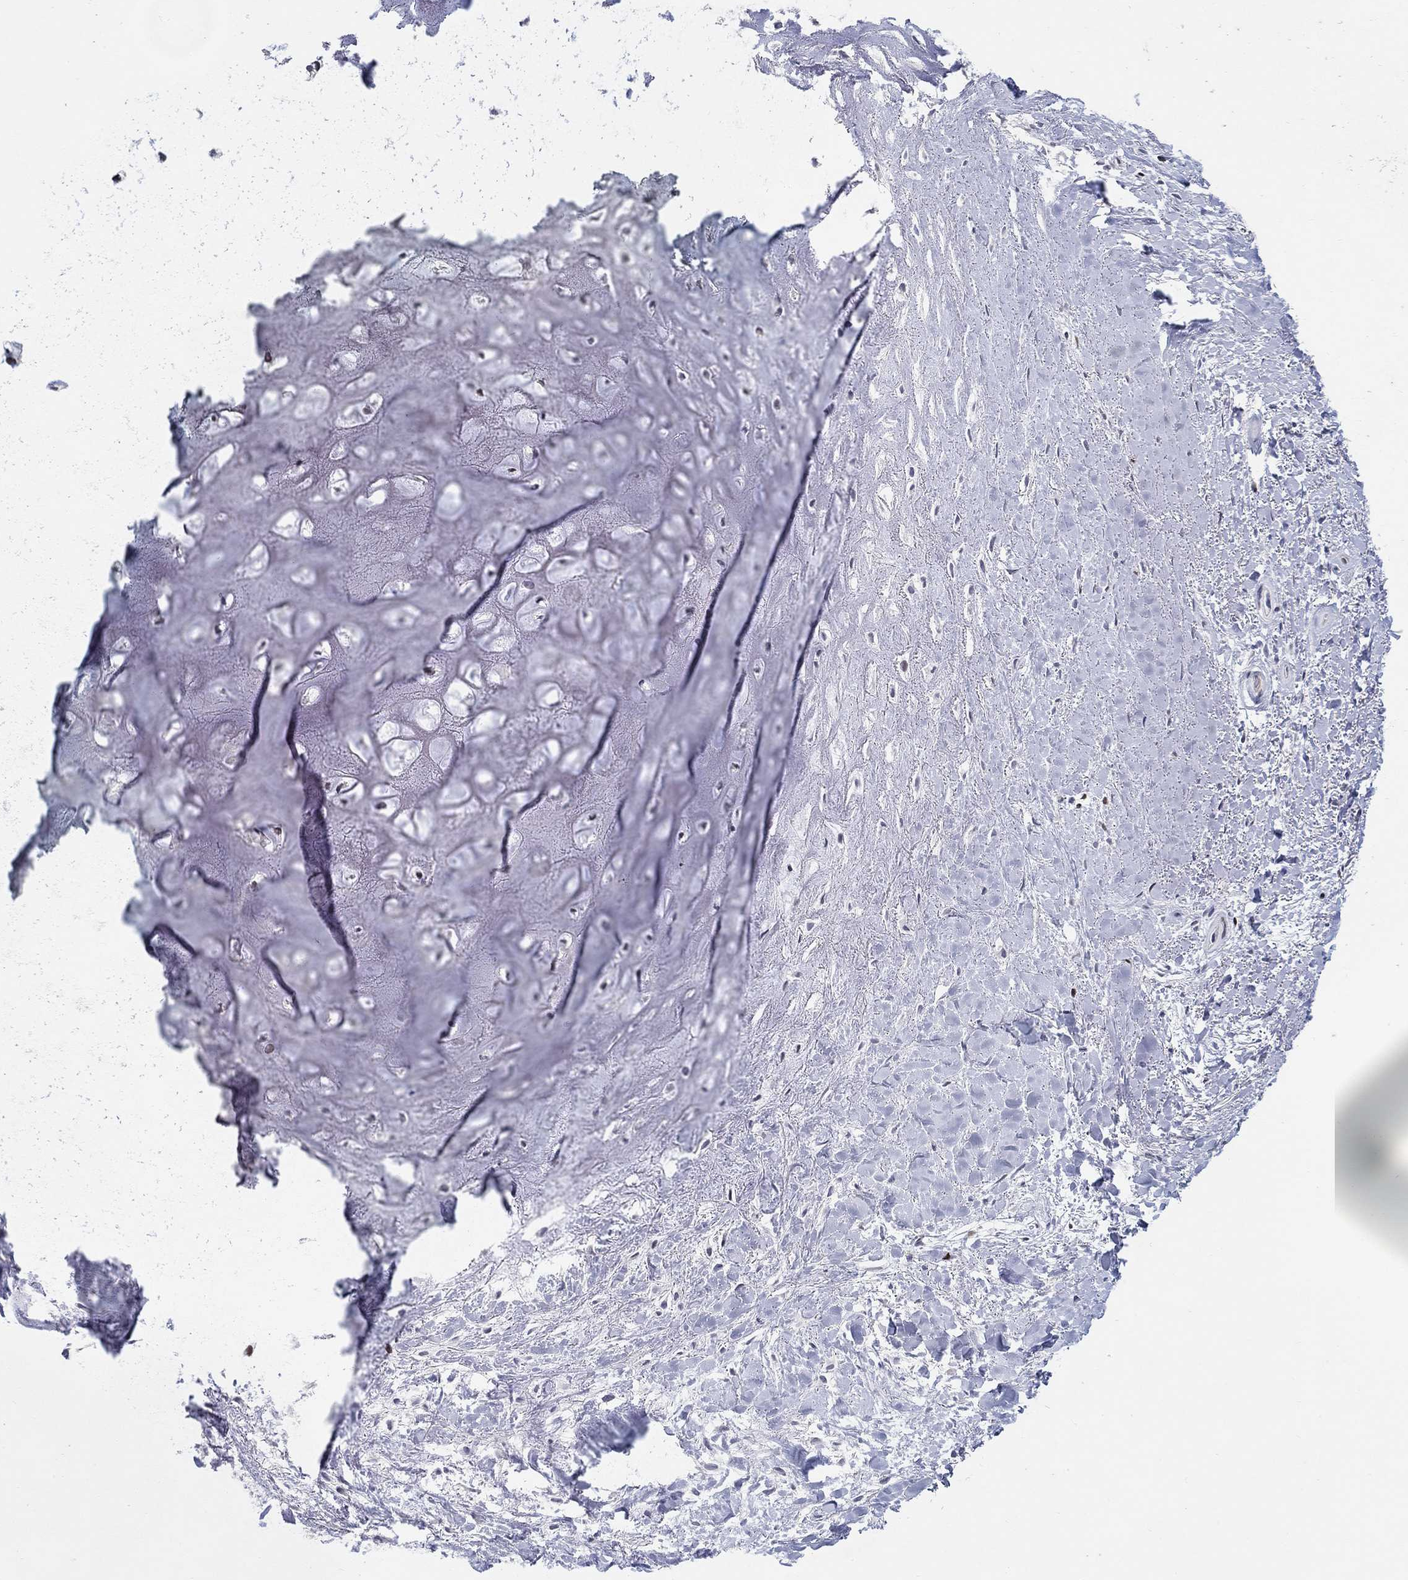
{"staining": {"intensity": "negative", "quantity": "none", "location": "none"}, "tissue": "adipose tissue", "cell_type": "Adipocytes", "image_type": "normal", "snomed": [{"axis": "morphology", "description": "Normal tissue, NOS"}, {"axis": "morphology", "description": "Squamous cell carcinoma, NOS"}, {"axis": "topography", "description": "Cartilage tissue"}, {"axis": "topography", "description": "Head-Neck"}], "caption": "This is a photomicrograph of immunohistochemistry staining of benign adipose tissue, which shows no staining in adipocytes.", "gene": "RAPGEF5", "patient": {"sex": "male", "age": 62}}